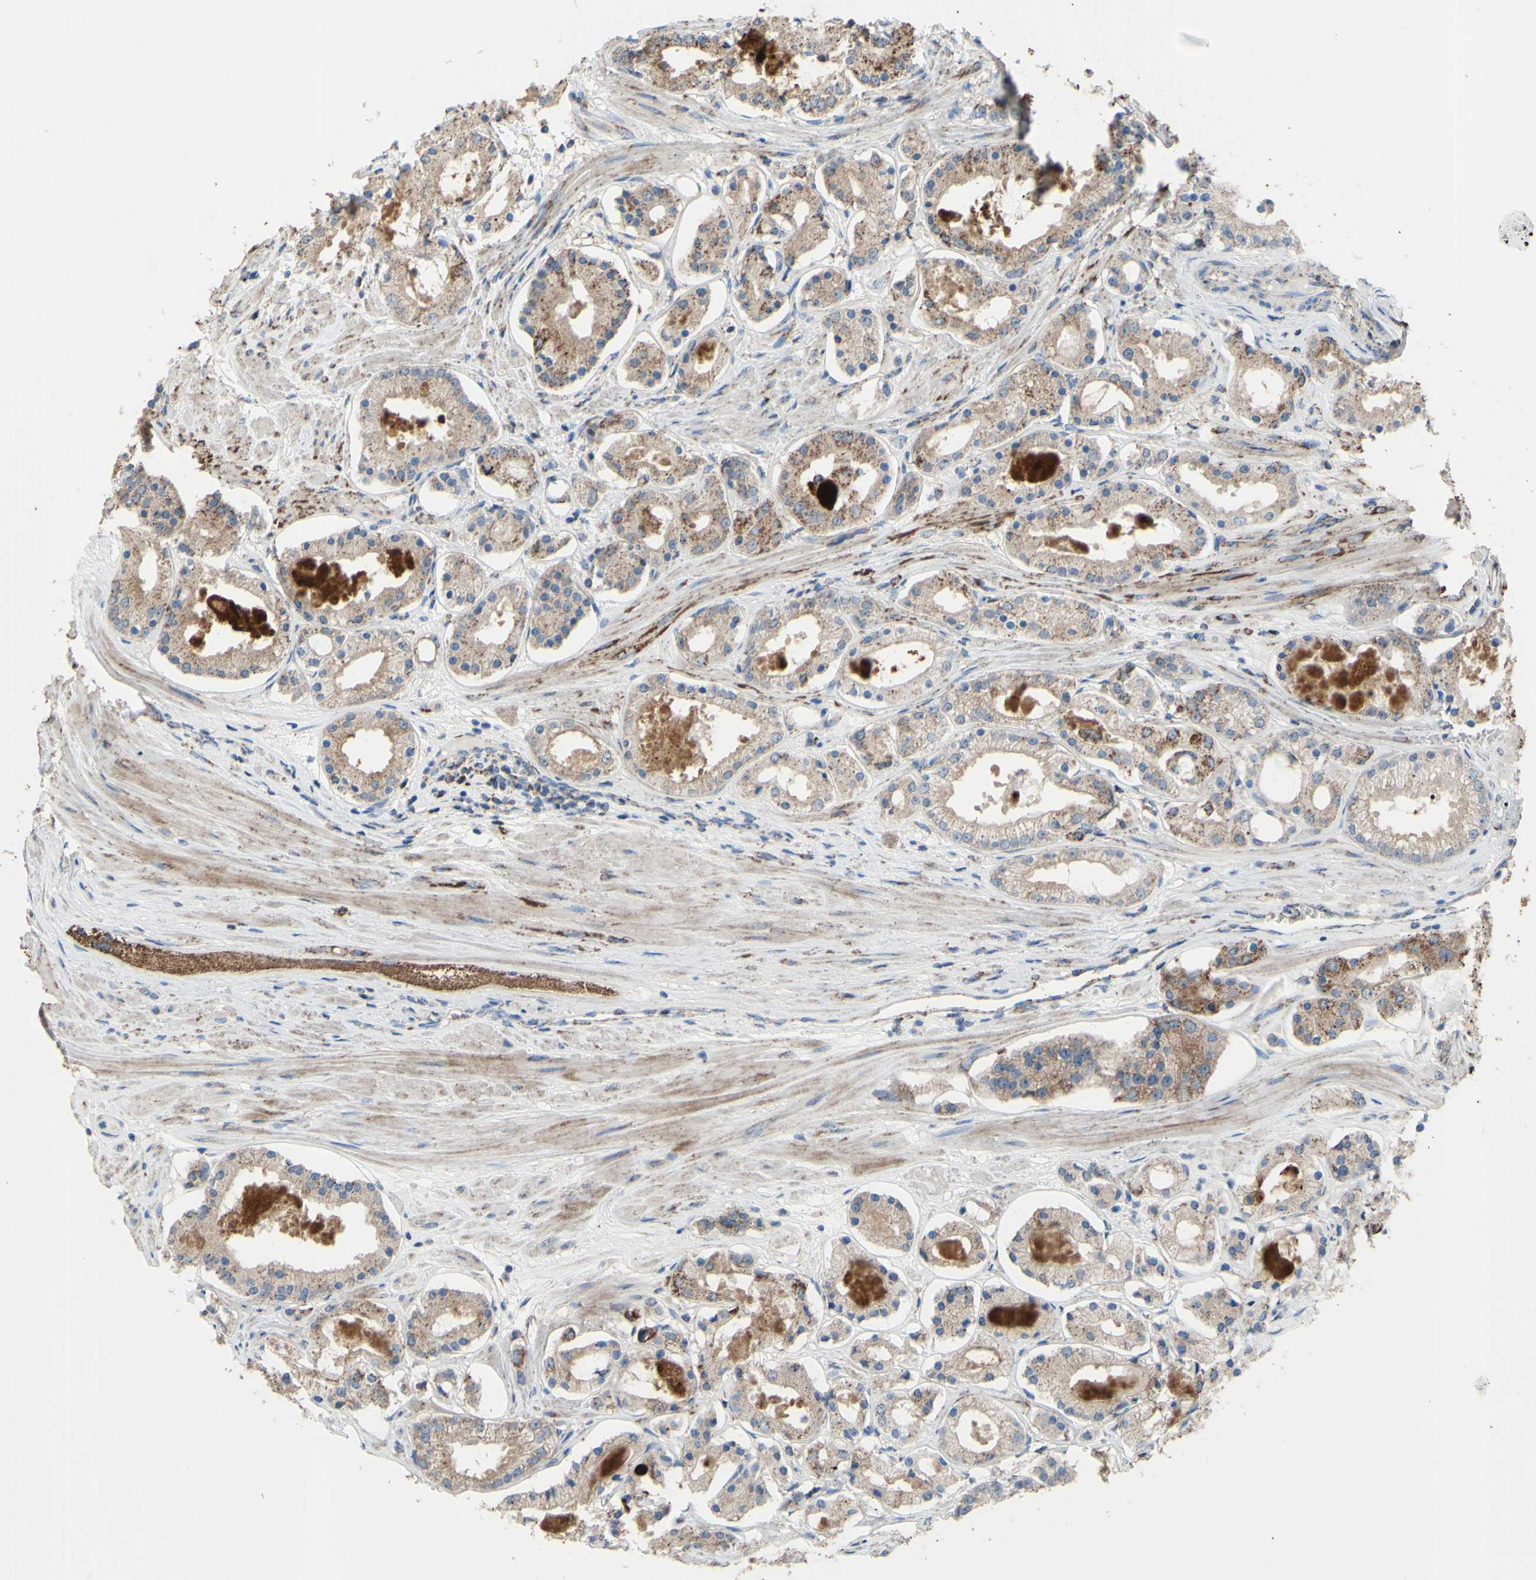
{"staining": {"intensity": "weak", "quantity": ">75%", "location": "cytoplasmic/membranous"}, "tissue": "prostate cancer", "cell_type": "Tumor cells", "image_type": "cancer", "snomed": [{"axis": "morphology", "description": "Adenocarcinoma, High grade"}, {"axis": "topography", "description": "Prostate"}], "caption": "Brown immunohistochemical staining in adenocarcinoma (high-grade) (prostate) displays weak cytoplasmic/membranous staining in approximately >75% of tumor cells. Immunohistochemistry (ihc) stains the protein in brown and the nuclei are stained blue.", "gene": "CMKLR2", "patient": {"sex": "male", "age": 66}}